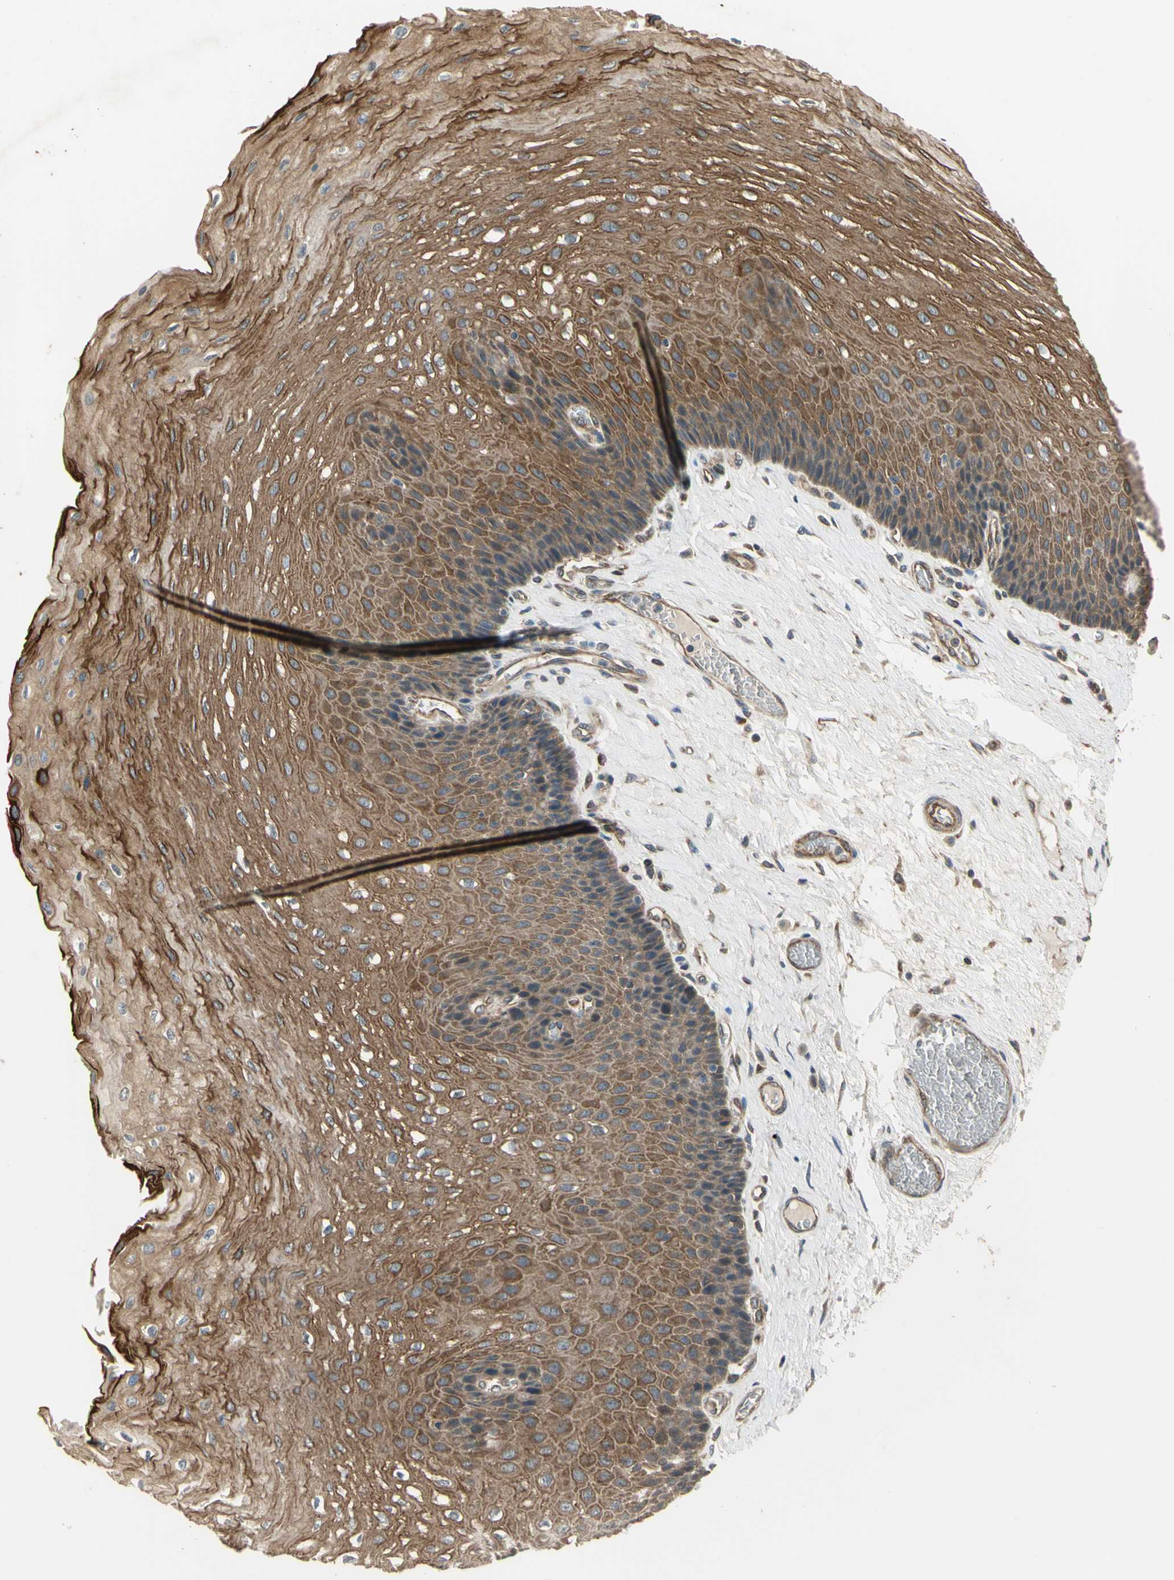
{"staining": {"intensity": "moderate", "quantity": ">75%", "location": "cytoplasmic/membranous"}, "tissue": "esophagus", "cell_type": "Squamous epithelial cells", "image_type": "normal", "snomed": [{"axis": "morphology", "description": "Normal tissue, NOS"}, {"axis": "topography", "description": "Esophagus"}], "caption": "Immunohistochemical staining of benign human esophagus exhibits moderate cytoplasmic/membranous protein expression in about >75% of squamous epithelial cells. Nuclei are stained in blue.", "gene": "EFNB2", "patient": {"sex": "female", "age": 72}}